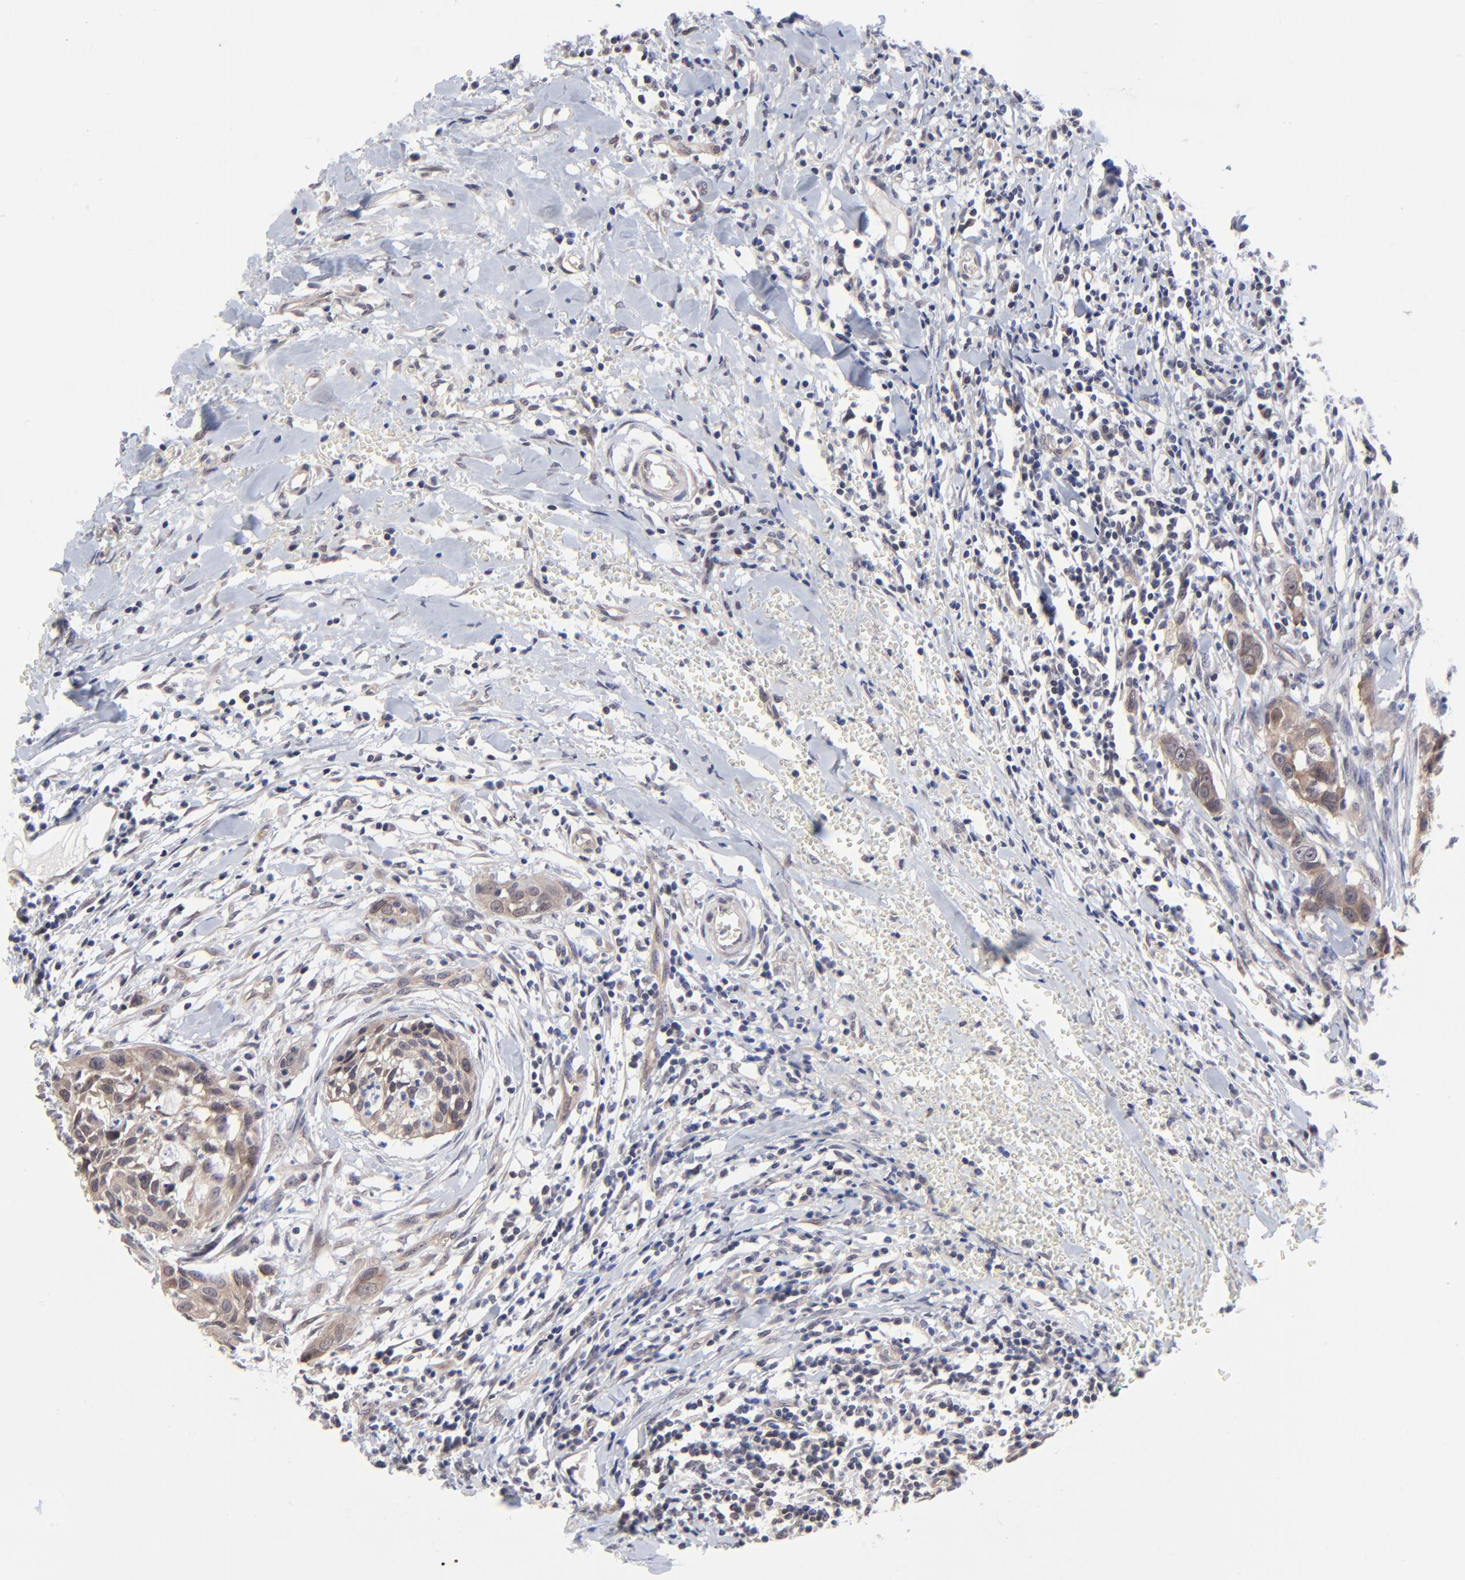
{"staining": {"intensity": "weak", "quantity": ">75%", "location": "cytoplasmic/membranous"}, "tissue": "head and neck cancer", "cell_type": "Tumor cells", "image_type": "cancer", "snomed": [{"axis": "morphology", "description": "Squamous cell carcinoma, NOS"}, {"axis": "topography", "description": "Head-Neck"}], "caption": "A brown stain shows weak cytoplasmic/membranous expression of a protein in human head and neck cancer tumor cells. The staining was performed using DAB (3,3'-diaminobenzidine), with brown indicating positive protein expression. Nuclei are stained blue with hematoxylin.", "gene": "FBXO8", "patient": {"sex": "male", "age": 64}}